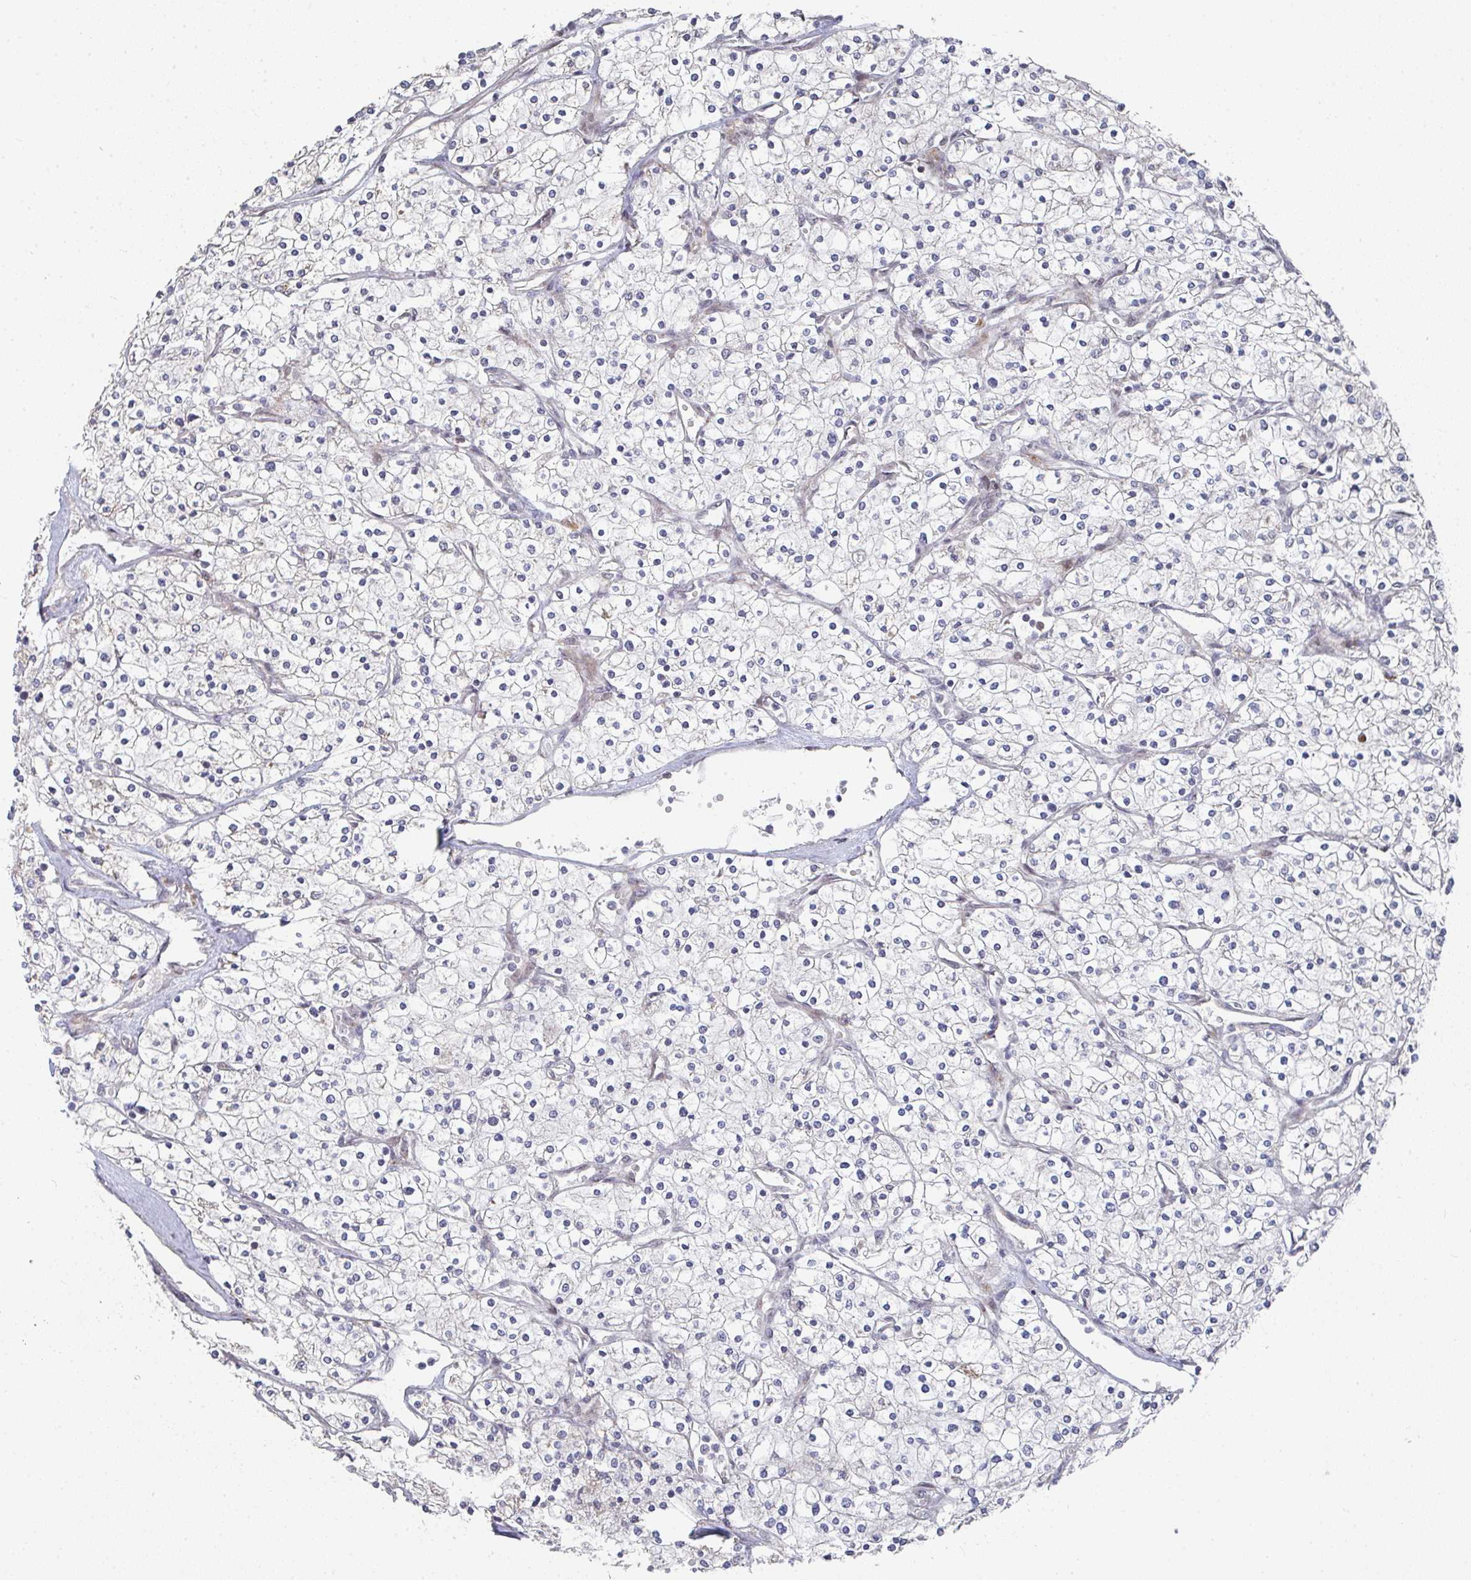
{"staining": {"intensity": "negative", "quantity": "none", "location": "none"}, "tissue": "renal cancer", "cell_type": "Tumor cells", "image_type": "cancer", "snomed": [{"axis": "morphology", "description": "Adenocarcinoma, NOS"}, {"axis": "topography", "description": "Kidney"}], "caption": "Immunohistochemistry (IHC) of renal adenocarcinoma displays no expression in tumor cells. (Immunohistochemistry (IHC), brightfield microscopy, high magnification).", "gene": "RBBP5", "patient": {"sex": "male", "age": 80}}